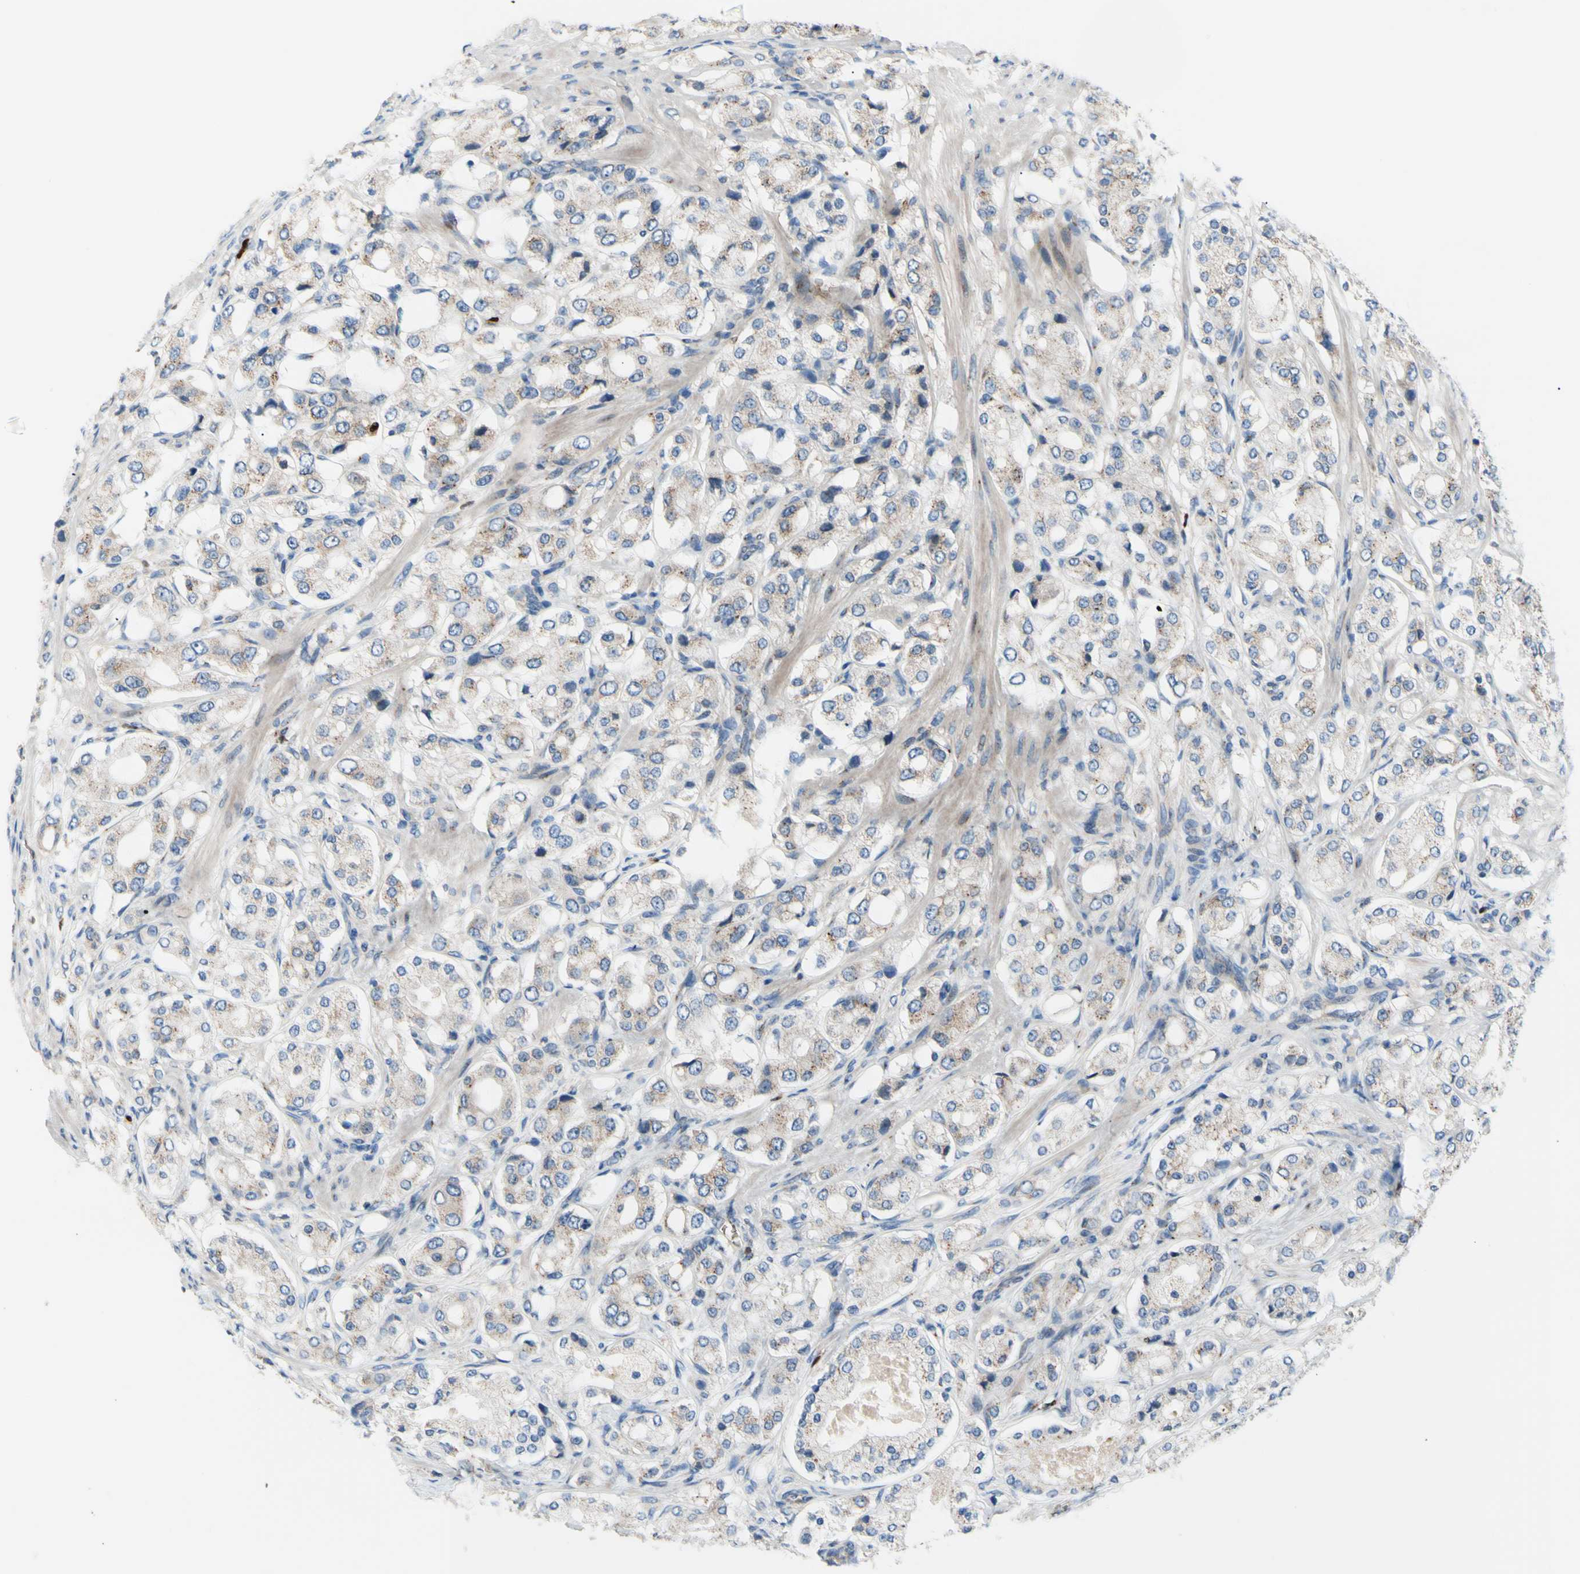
{"staining": {"intensity": "weak", "quantity": "25%-75%", "location": "cytoplasmic/membranous"}, "tissue": "prostate cancer", "cell_type": "Tumor cells", "image_type": "cancer", "snomed": [{"axis": "morphology", "description": "Adenocarcinoma, High grade"}, {"axis": "topography", "description": "Prostate"}], "caption": "Protein positivity by IHC shows weak cytoplasmic/membranous positivity in about 25%-75% of tumor cells in prostate cancer.", "gene": "USP9X", "patient": {"sex": "male", "age": 65}}